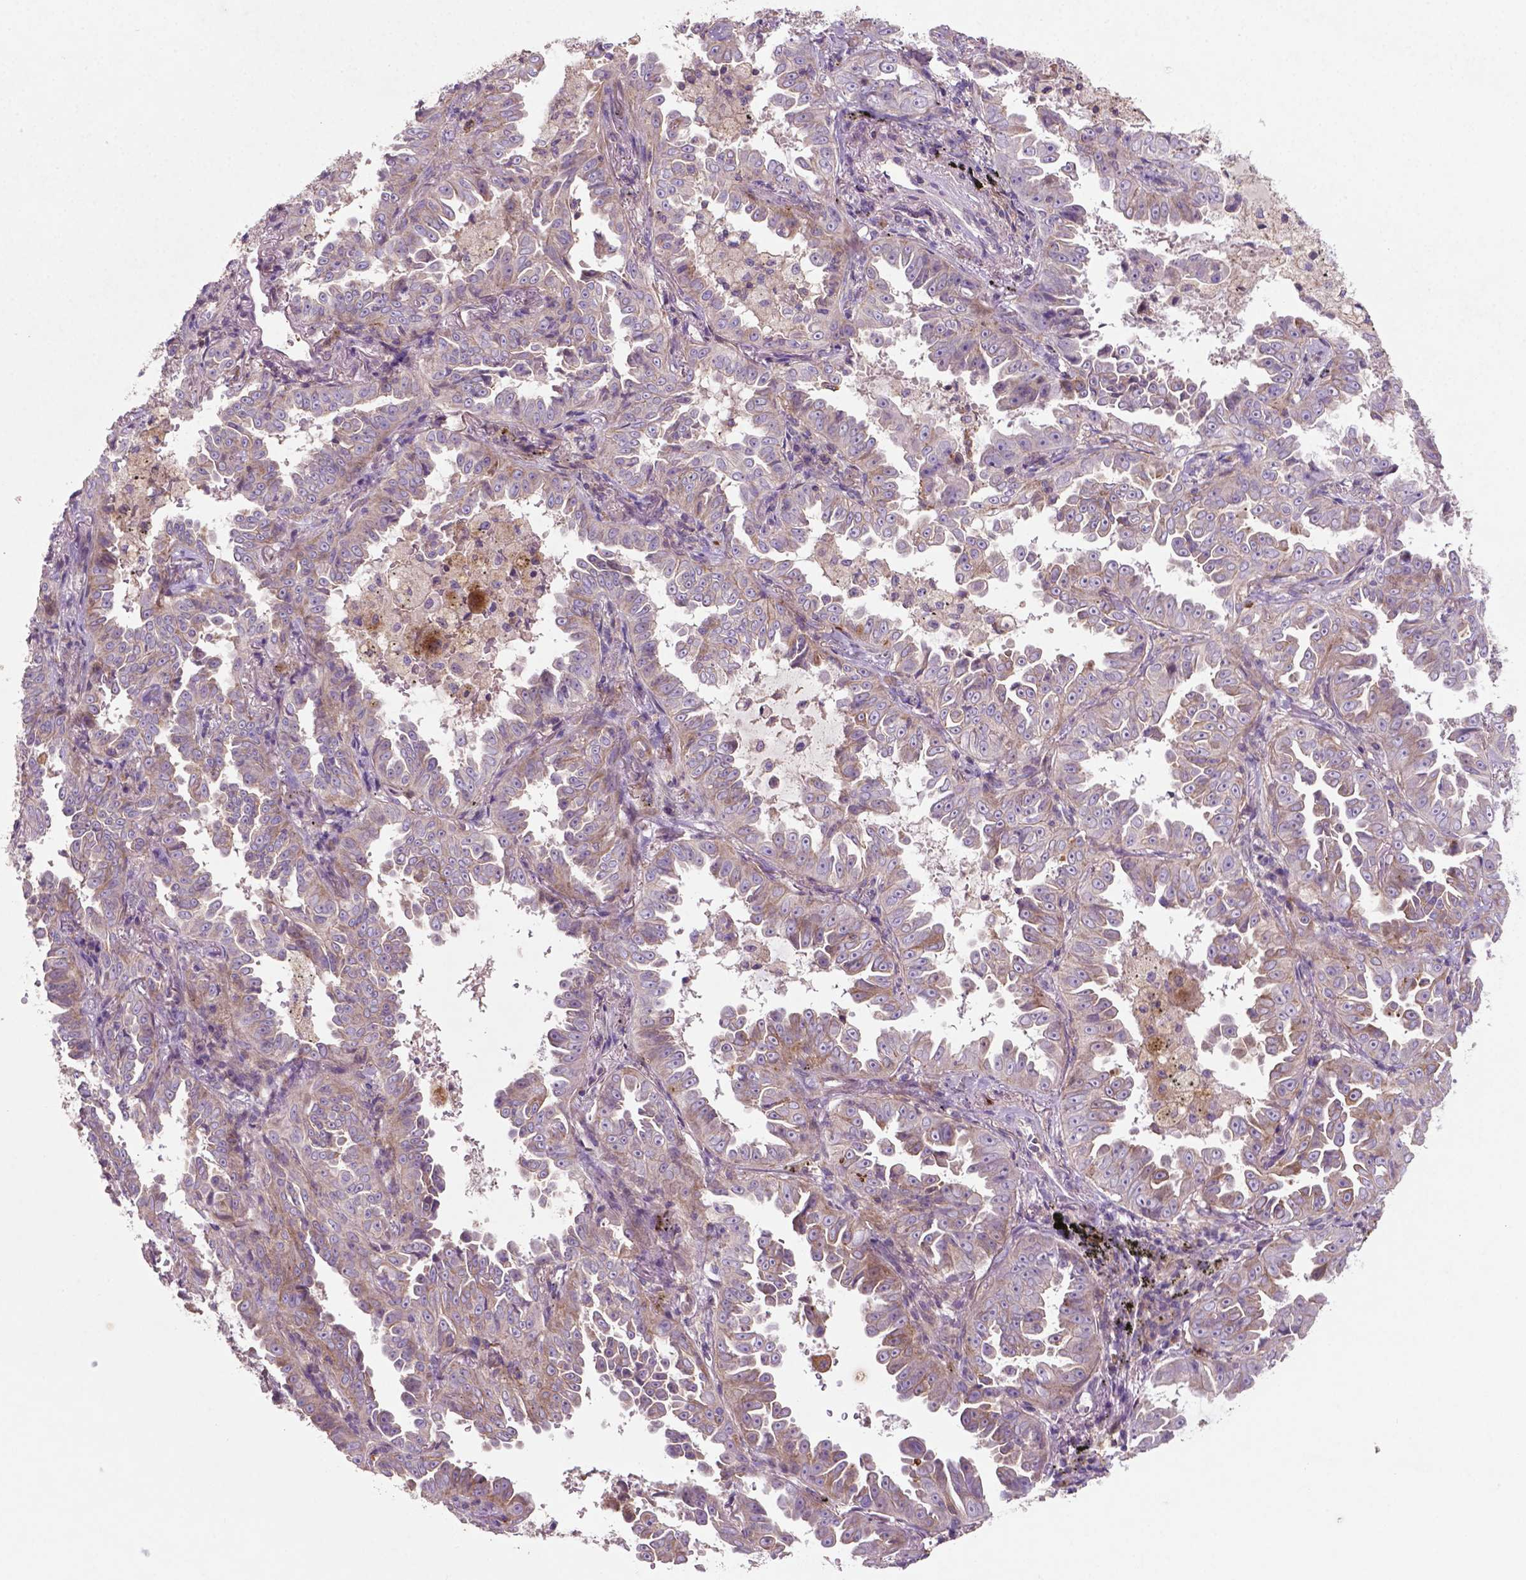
{"staining": {"intensity": "moderate", "quantity": "<25%", "location": "cytoplasmic/membranous"}, "tissue": "lung cancer", "cell_type": "Tumor cells", "image_type": "cancer", "snomed": [{"axis": "morphology", "description": "Adenocarcinoma, NOS"}, {"axis": "topography", "description": "Lung"}], "caption": "Immunohistochemistry (IHC) (DAB (3,3'-diaminobenzidine)) staining of lung adenocarcinoma reveals moderate cytoplasmic/membranous protein expression in approximately <25% of tumor cells.", "gene": "BMP4", "patient": {"sex": "female", "age": 52}}